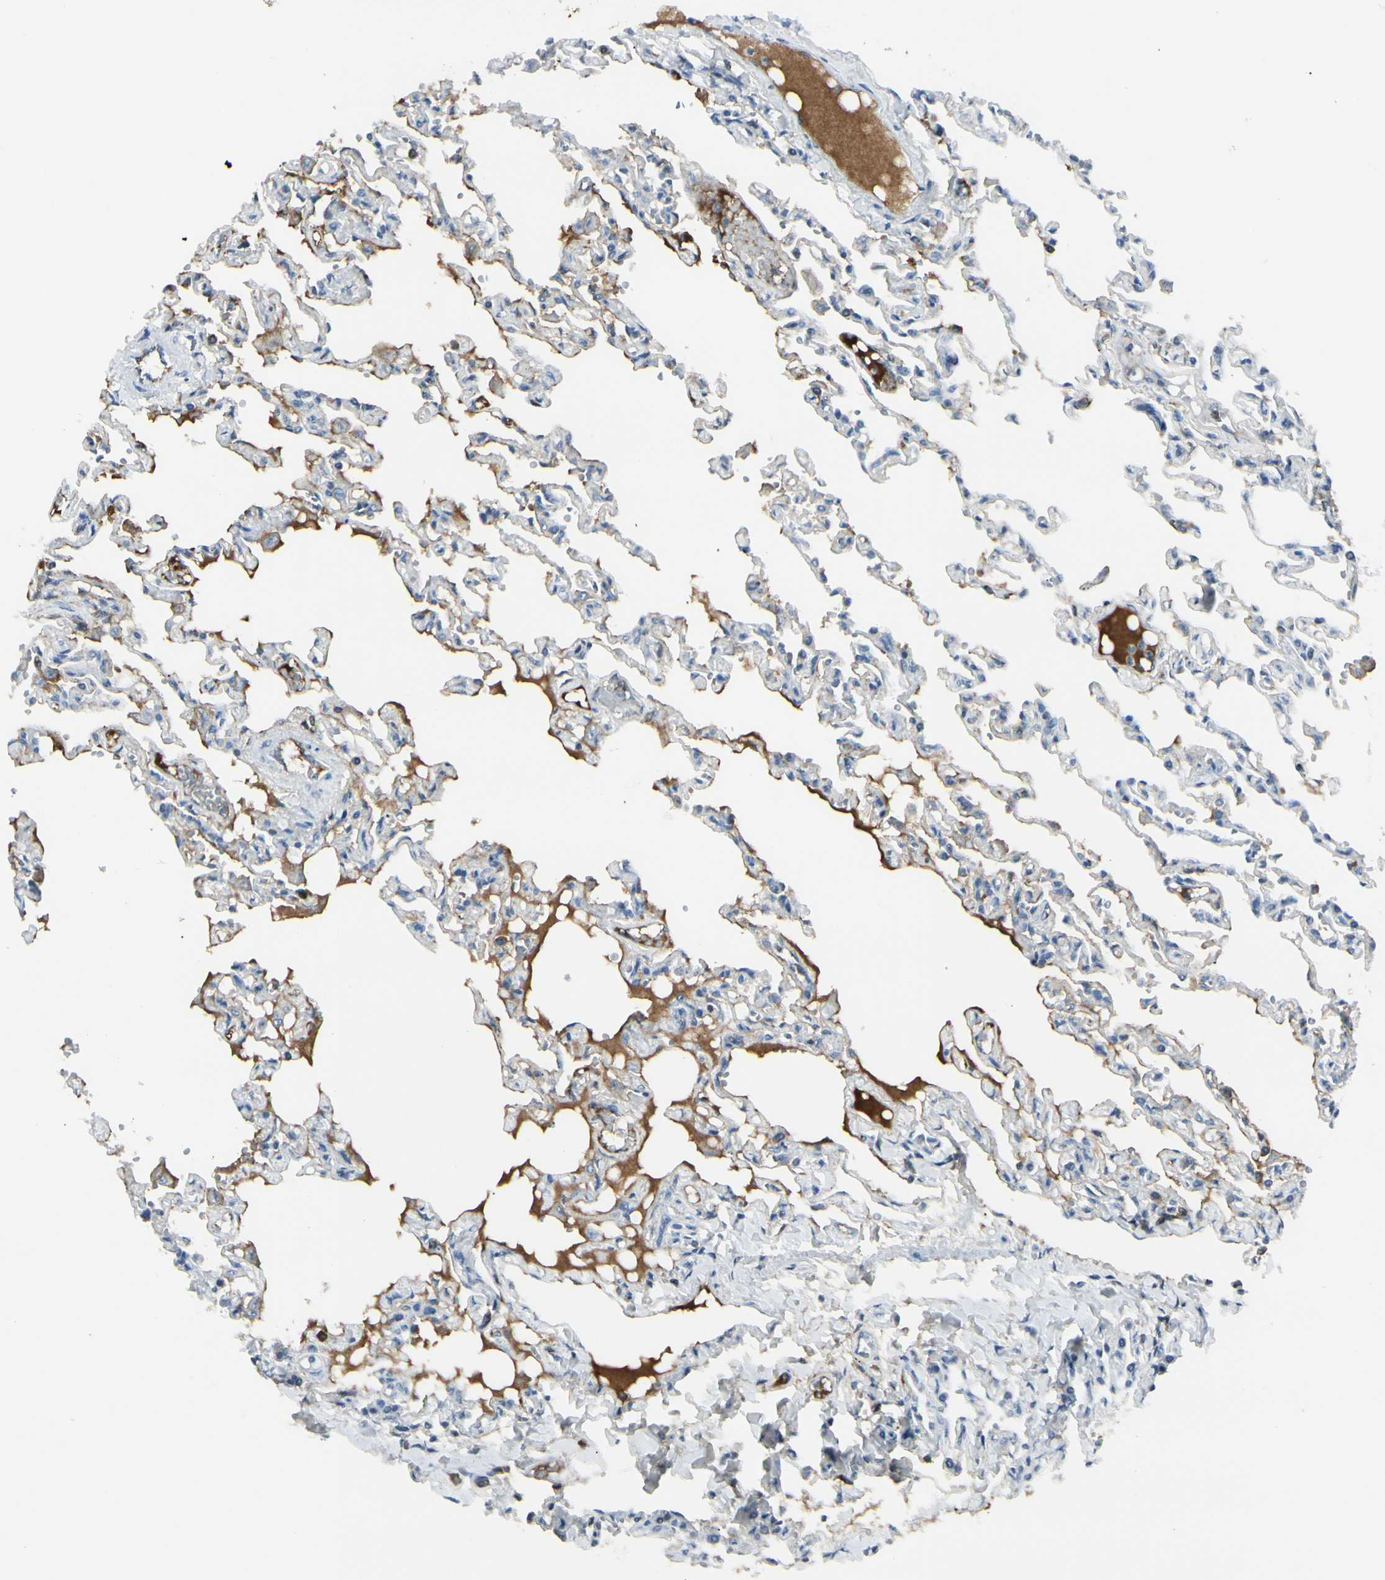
{"staining": {"intensity": "strong", "quantity": "<25%", "location": "cytoplasmic/membranous,nuclear"}, "tissue": "lung", "cell_type": "Alveolar cells", "image_type": "normal", "snomed": [{"axis": "morphology", "description": "Normal tissue, NOS"}, {"axis": "topography", "description": "Lung"}], "caption": "Protein expression analysis of benign lung exhibits strong cytoplasmic/membranous,nuclear staining in about <25% of alveolar cells.", "gene": "IGHM", "patient": {"sex": "male", "age": 21}}